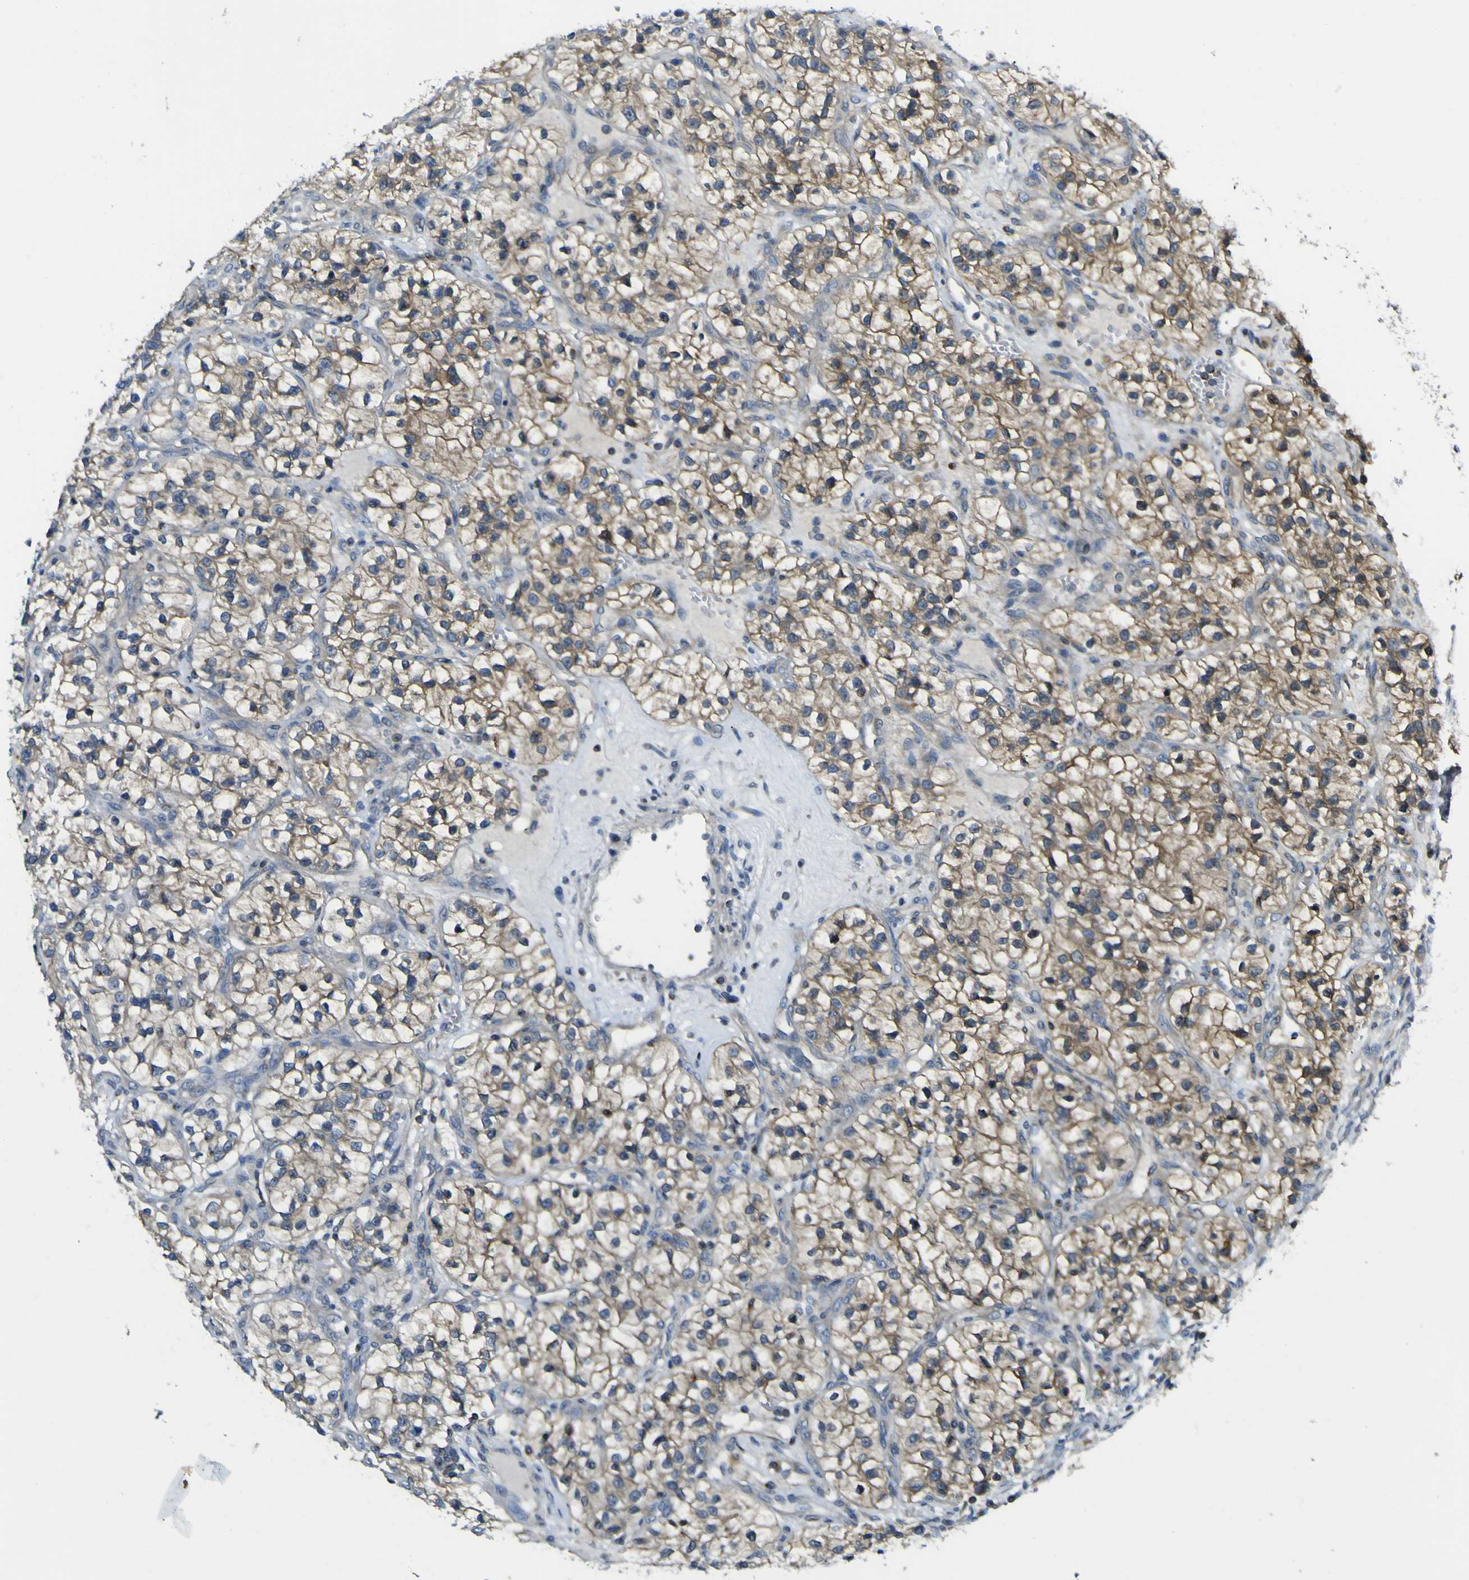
{"staining": {"intensity": "moderate", "quantity": ">75%", "location": "cytoplasmic/membranous"}, "tissue": "renal cancer", "cell_type": "Tumor cells", "image_type": "cancer", "snomed": [{"axis": "morphology", "description": "Adenocarcinoma, NOS"}, {"axis": "topography", "description": "Kidney"}], "caption": "Immunohistochemical staining of human adenocarcinoma (renal) exhibits medium levels of moderate cytoplasmic/membranous staining in about >75% of tumor cells.", "gene": "EML2", "patient": {"sex": "female", "age": 57}}